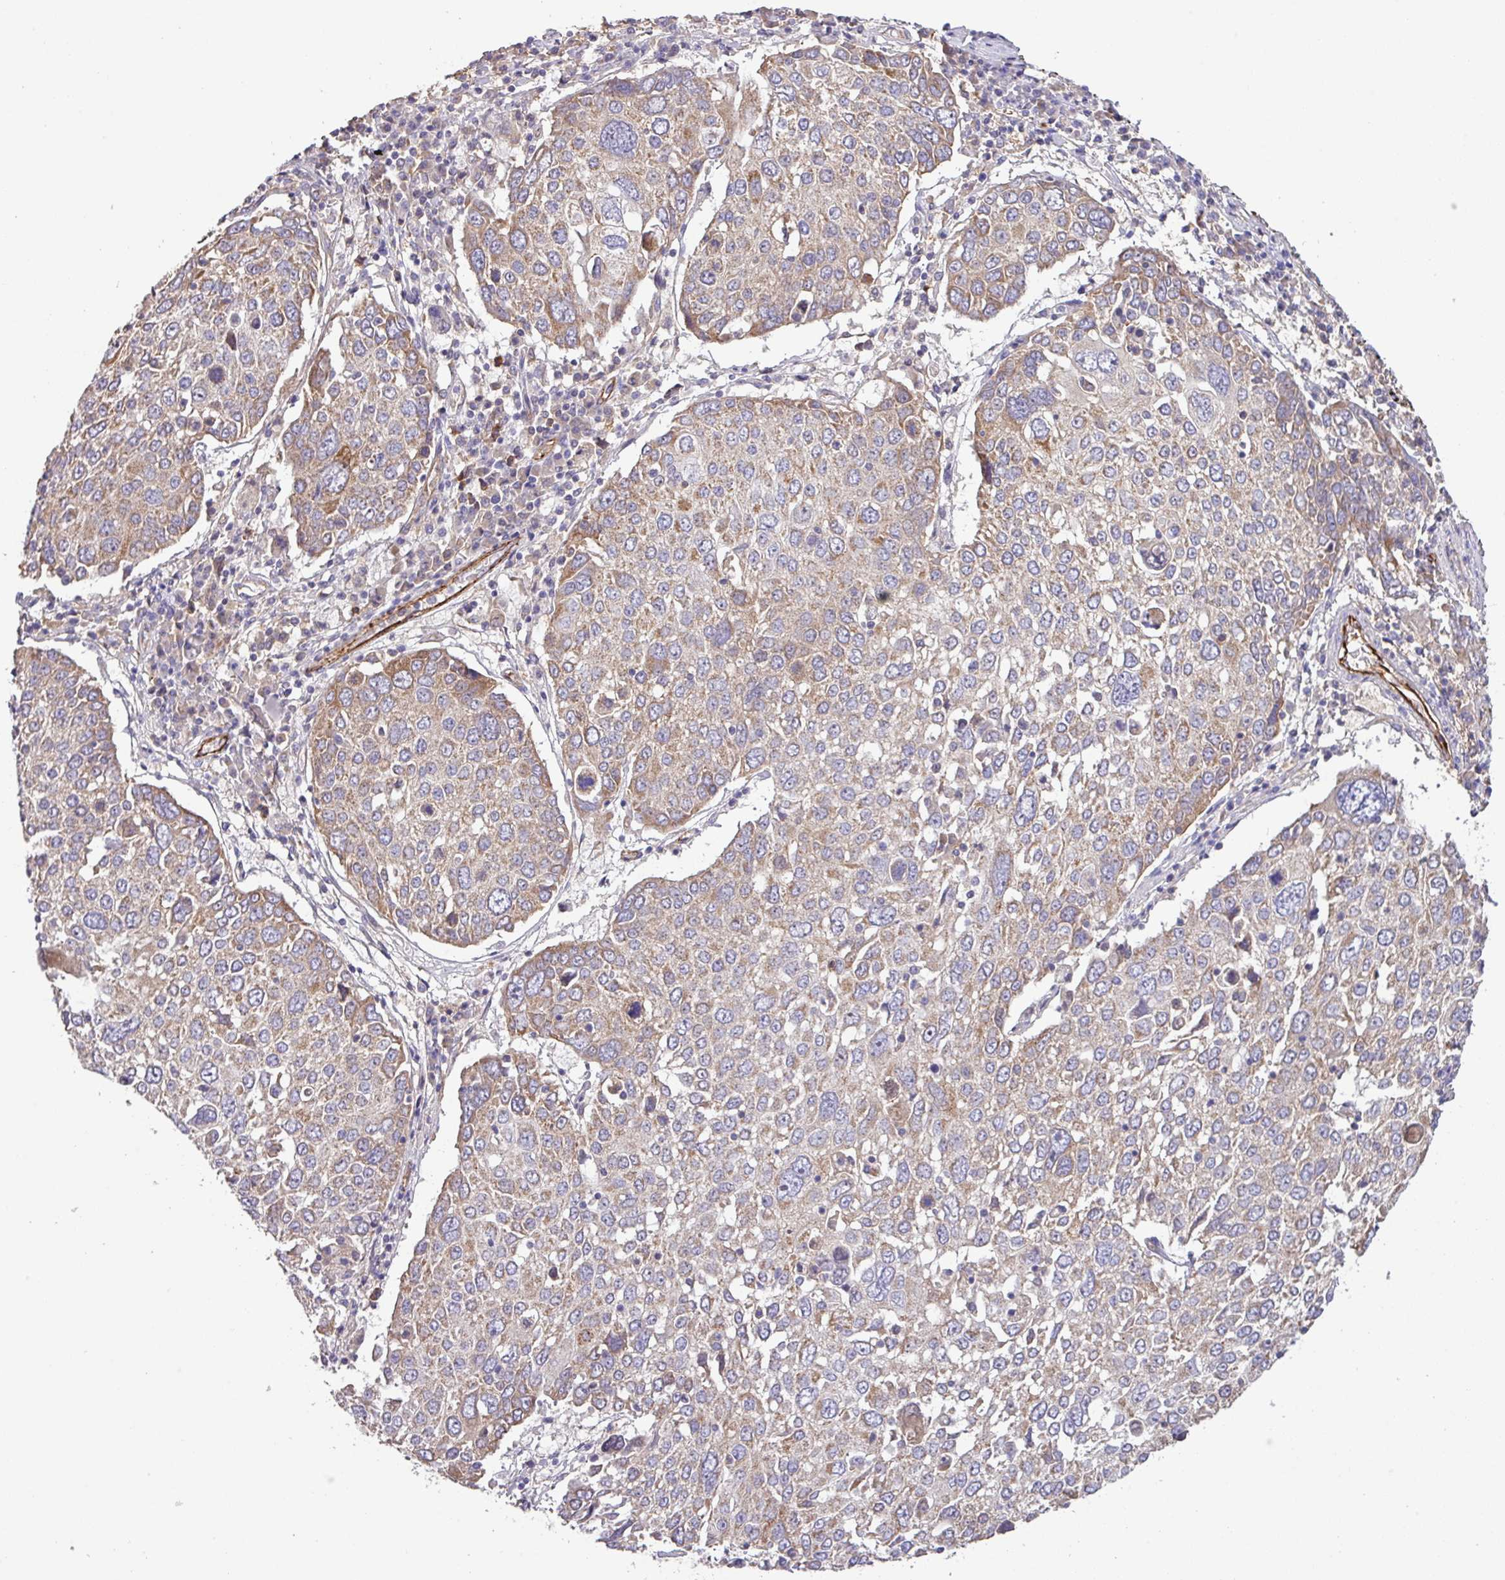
{"staining": {"intensity": "moderate", "quantity": "<25%", "location": "cytoplasmic/membranous"}, "tissue": "lung cancer", "cell_type": "Tumor cells", "image_type": "cancer", "snomed": [{"axis": "morphology", "description": "Squamous cell carcinoma, NOS"}, {"axis": "topography", "description": "Lung"}], "caption": "Immunohistochemical staining of lung cancer shows moderate cytoplasmic/membranous protein expression in about <25% of tumor cells. (brown staining indicates protein expression, while blue staining denotes nuclei).", "gene": "LRRC53", "patient": {"sex": "male", "age": 65}}